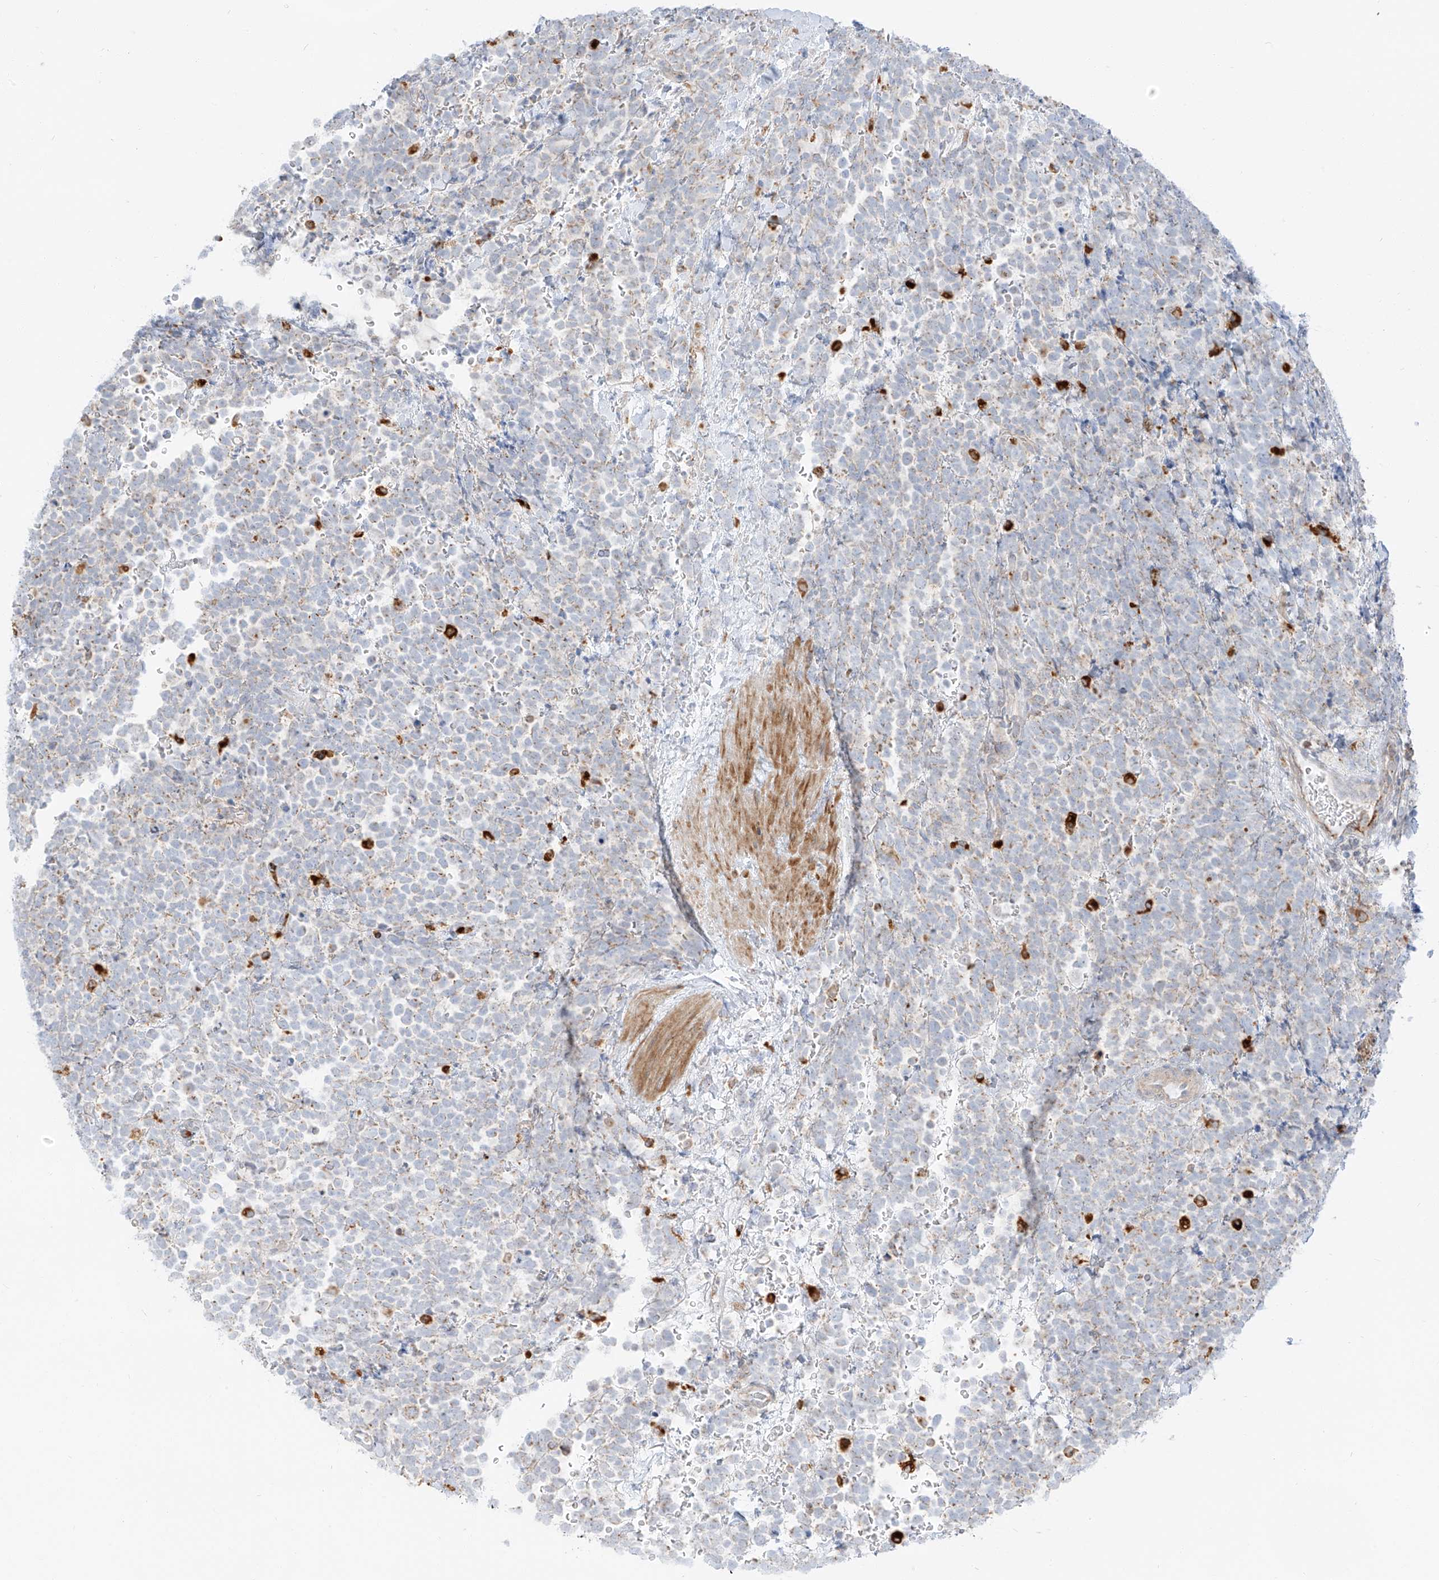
{"staining": {"intensity": "negative", "quantity": "none", "location": "none"}, "tissue": "urothelial cancer", "cell_type": "Tumor cells", "image_type": "cancer", "snomed": [{"axis": "morphology", "description": "Urothelial carcinoma, High grade"}, {"axis": "topography", "description": "Urinary bladder"}], "caption": "This is an IHC image of human urothelial cancer. There is no positivity in tumor cells.", "gene": "SLC35F6", "patient": {"sex": "female", "age": 82}}